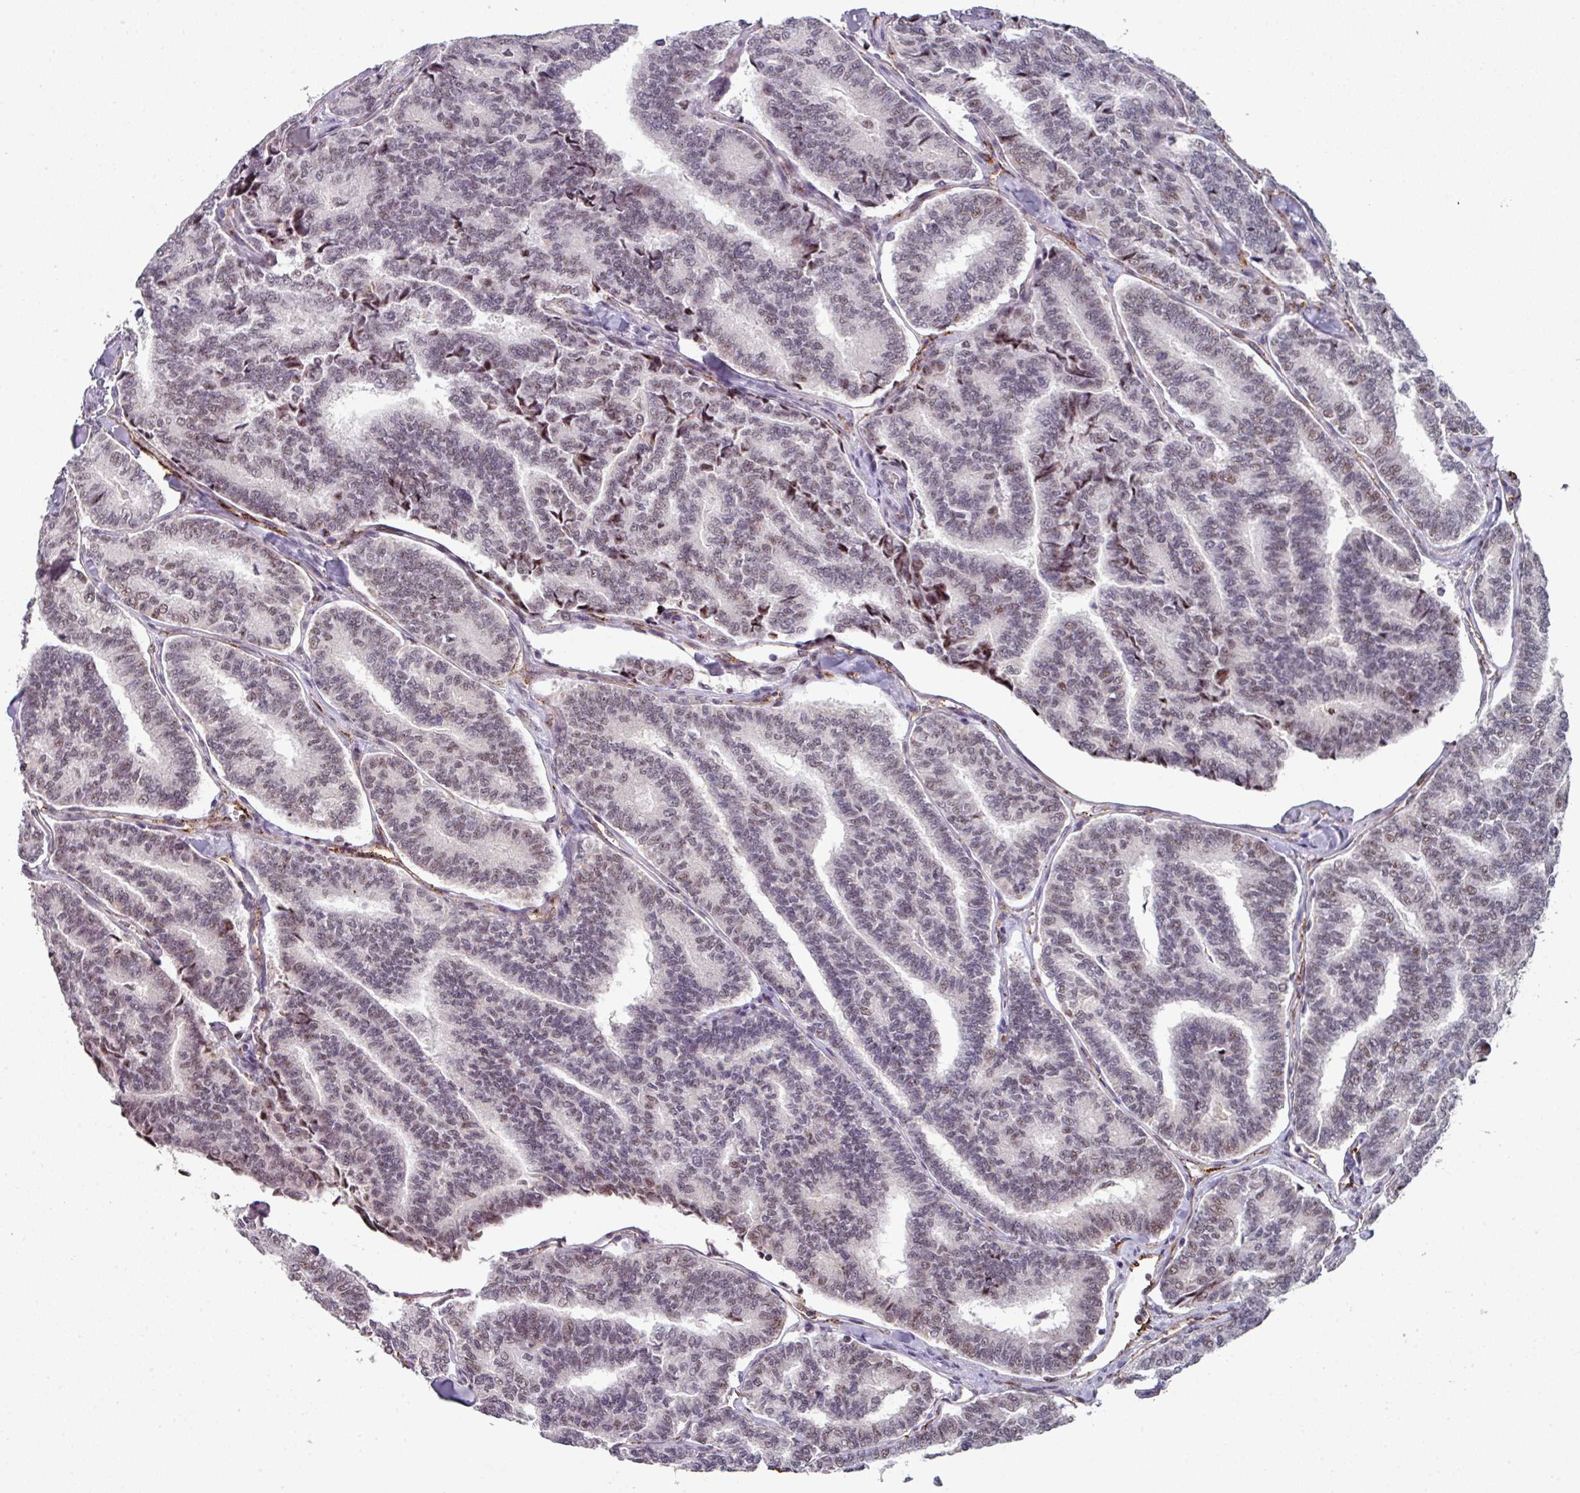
{"staining": {"intensity": "moderate", "quantity": "25%-75%", "location": "nuclear"}, "tissue": "thyroid cancer", "cell_type": "Tumor cells", "image_type": "cancer", "snomed": [{"axis": "morphology", "description": "Papillary adenocarcinoma, NOS"}, {"axis": "topography", "description": "Thyroid gland"}], "caption": "High-power microscopy captured an immunohistochemistry (IHC) image of papillary adenocarcinoma (thyroid), revealing moderate nuclear staining in about 25%-75% of tumor cells.", "gene": "SIDT2", "patient": {"sex": "female", "age": 35}}